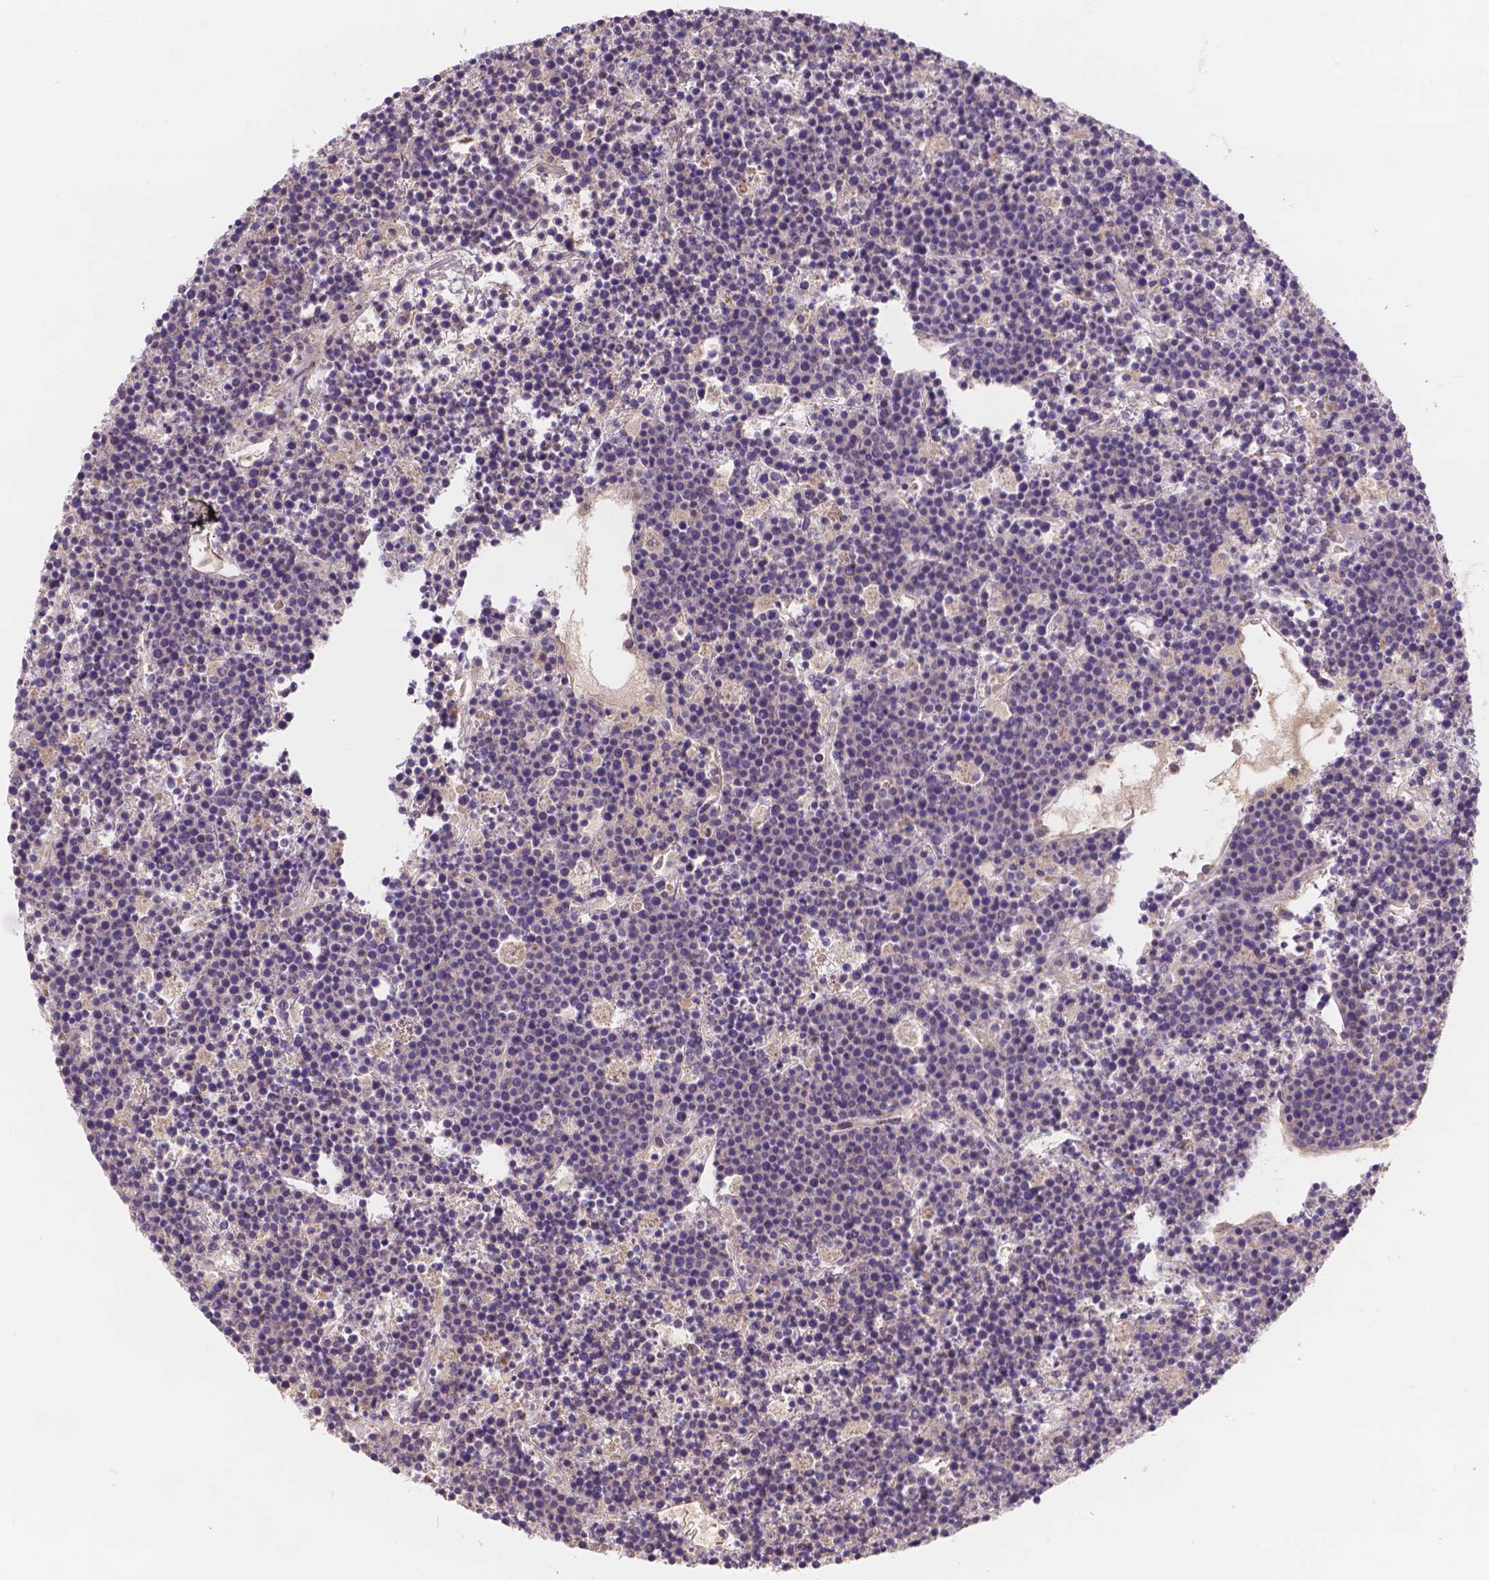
{"staining": {"intensity": "negative", "quantity": "none", "location": "none"}, "tissue": "lymphoma", "cell_type": "Tumor cells", "image_type": "cancer", "snomed": [{"axis": "morphology", "description": "Malignant lymphoma, non-Hodgkin's type, High grade"}, {"axis": "topography", "description": "Ovary"}], "caption": "IHC micrograph of malignant lymphoma, non-Hodgkin's type (high-grade) stained for a protein (brown), which reveals no expression in tumor cells. (Stains: DAB immunohistochemistry (IHC) with hematoxylin counter stain, Microscopy: brightfield microscopy at high magnification).", "gene": "CDK10", "patient": {"sex": "female", "age": 56}}